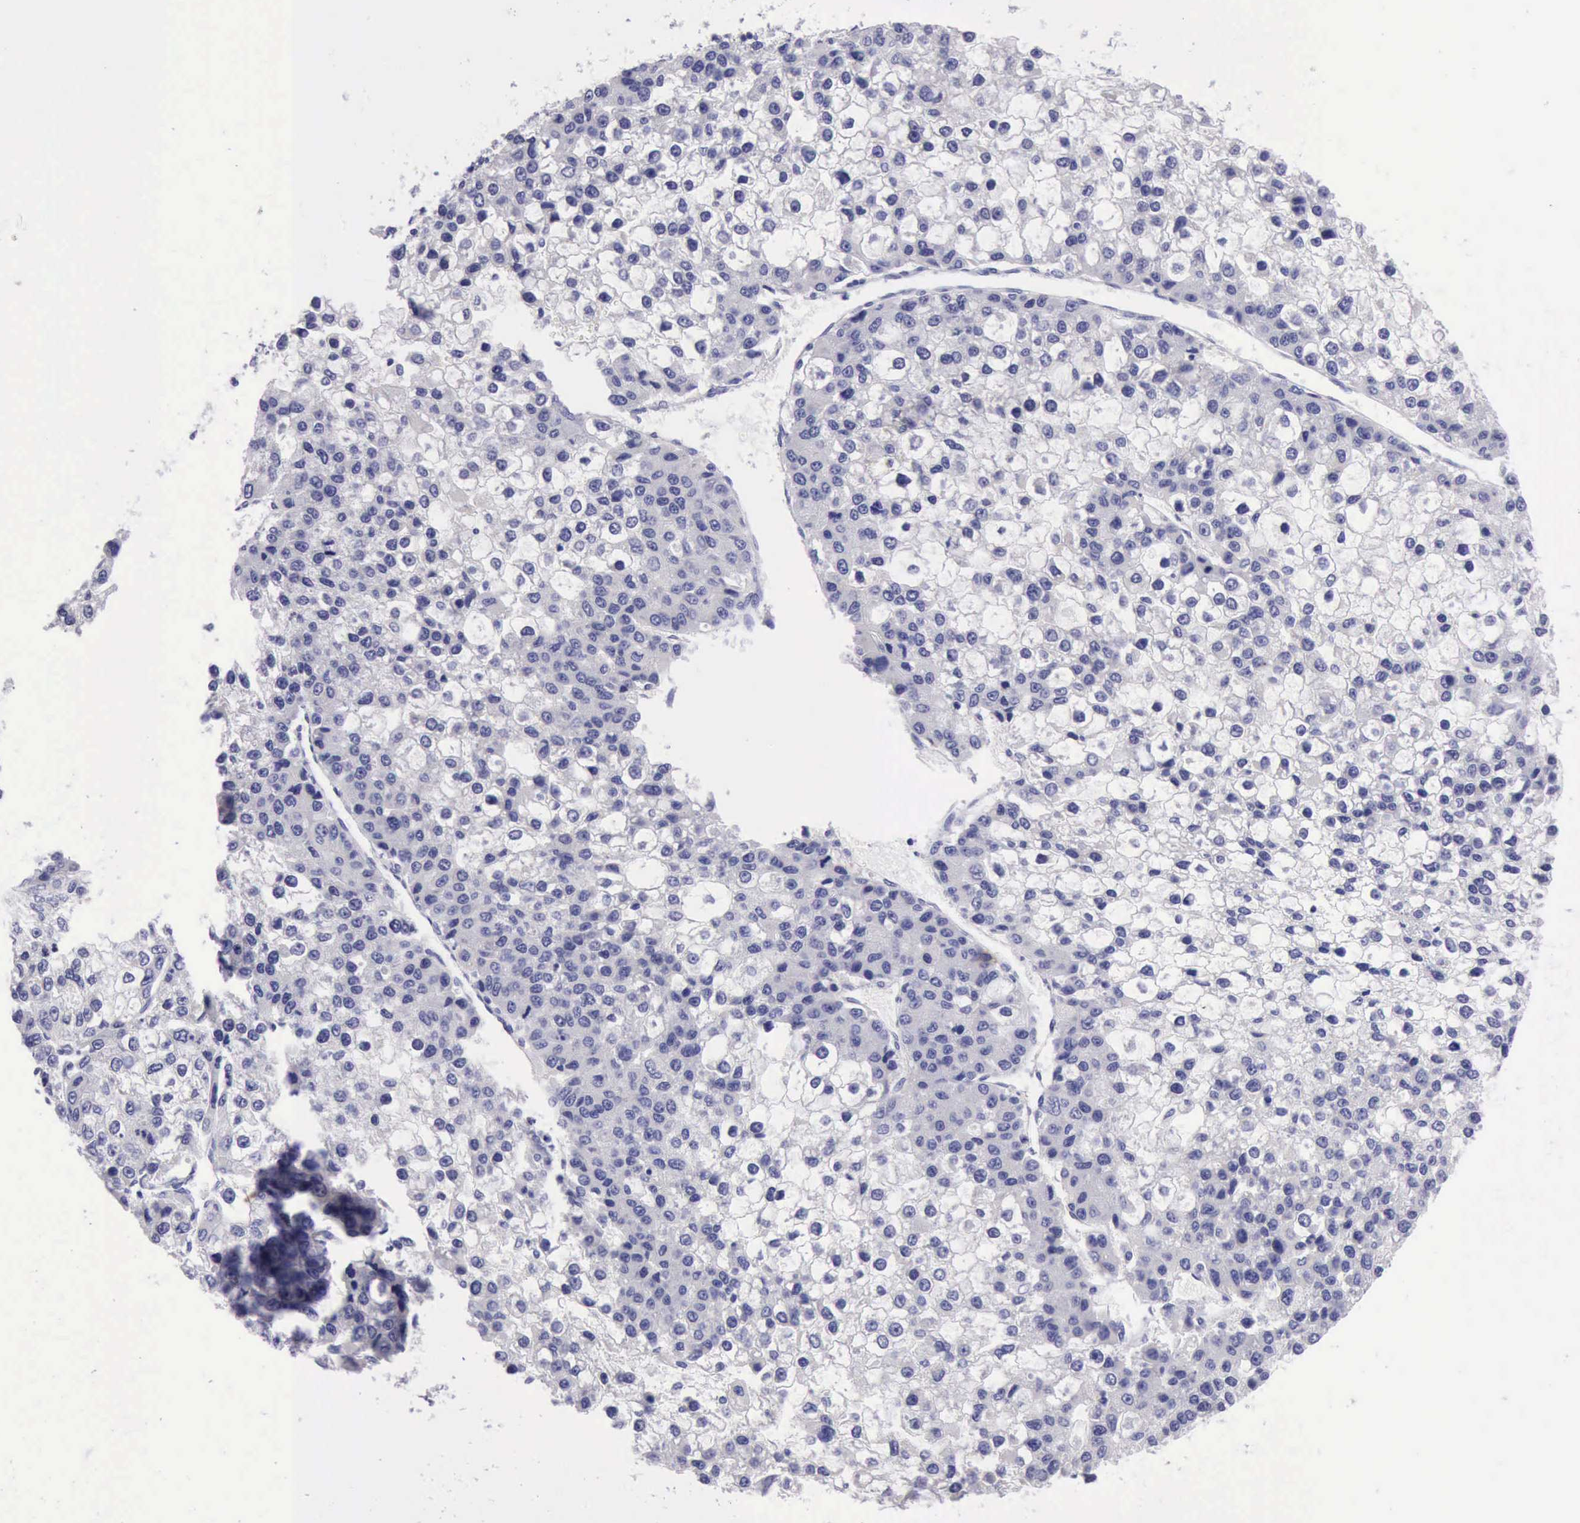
{"staining": {"intensity": "negative", "quantity": "none", "location": "none"}, "tissue": "liver cancer", "cell_type": "Tumor cells", "image_type": "cancer", "snomed": [{"axis": "morphology", "description": "Carcinoma, Hepatocellular, NOS"}, {"axis": "topography", "description": "Liver"}], "caption": "IHC image of human hepatocellular carcinoma (liver) stained for a protein (brown), which exhibits no positivity in tumor cells.", "gene": "LRFN5", "patient": {"sex": "female", "age": 66}}